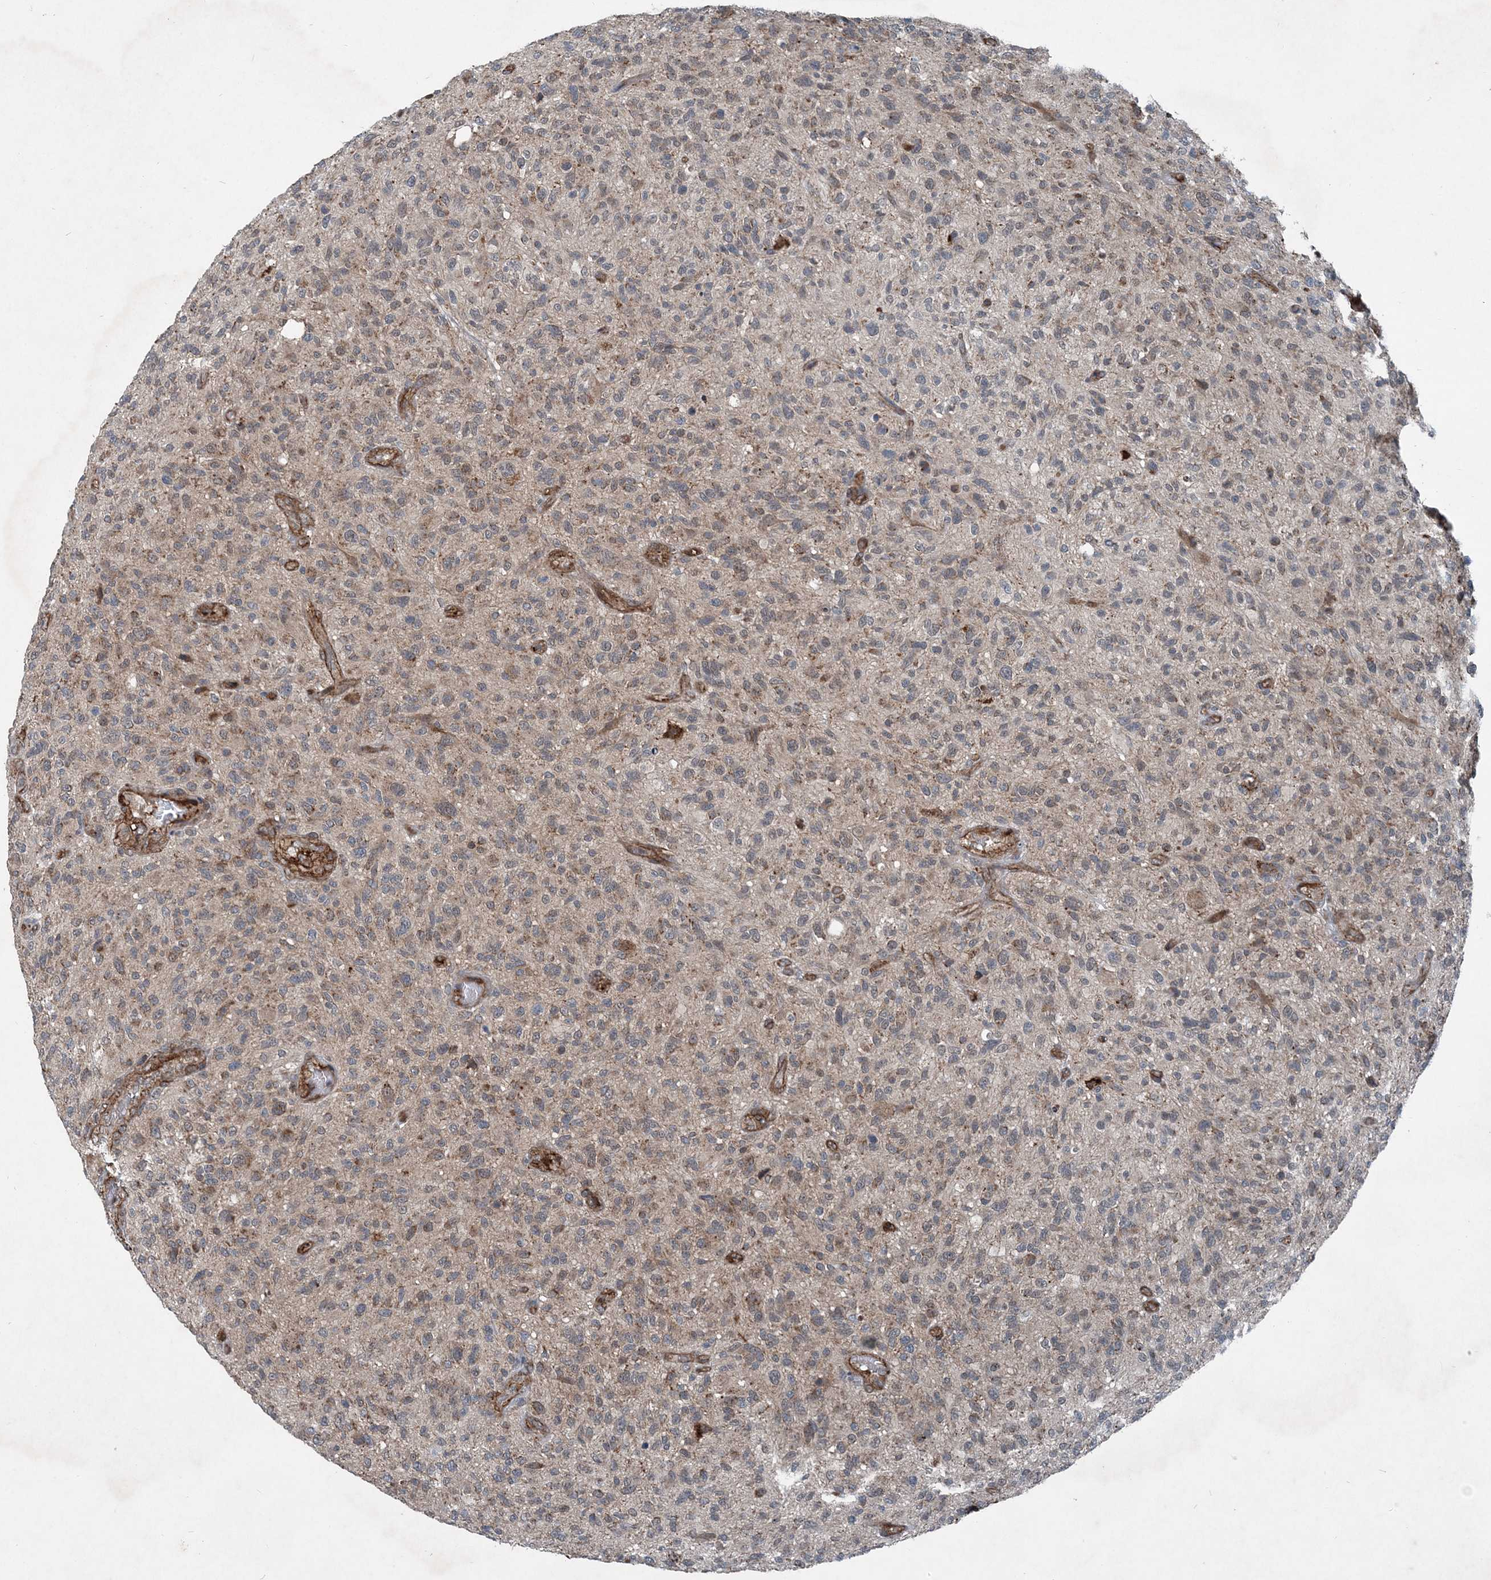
{"staining": {"intensity": "weak", "quantity": "<25%", "location": "cytoplasmic/membranous"}, "tissue": "glioma", "cell_type": "Tumor cells", "image_type": "cancer", "snomed": [{"axis": "morphology", "description": "Glioma, malignant, High grade"}, {"axis": "topography", "description": "Brain"}], "caption": "Micrograph shows no protein positivity in tumor cells of glioma tissue.", "gene": "NDUFA2", "patient": {"sex": "male", "age": 47}}